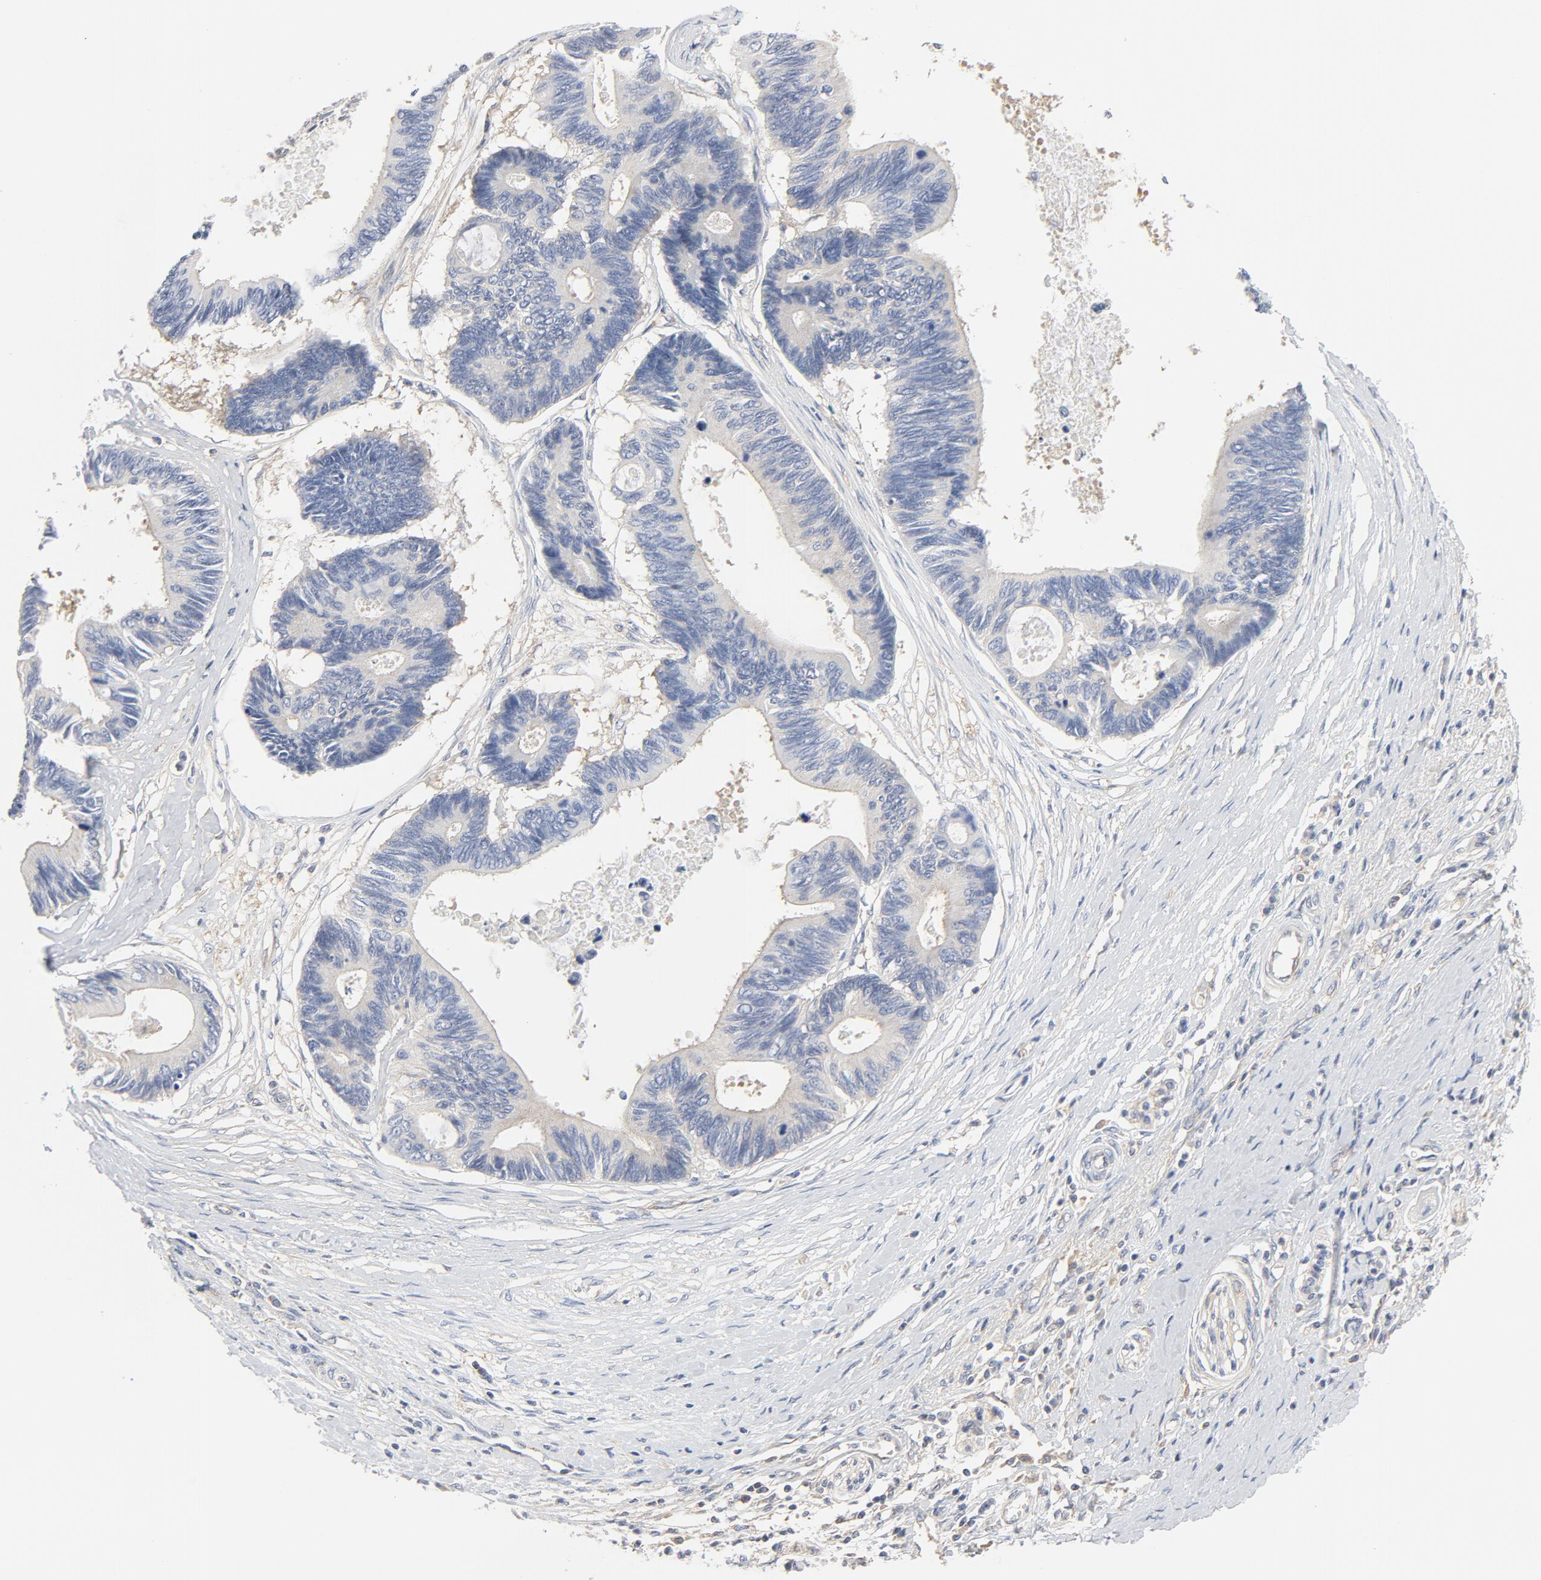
{"staining": {"intensity": "negative", "quantity": "none", "location": "none"}, "tissue": "pancreatic cancer", "cell_type": "Tumor cells", "image_type": "cancer", "snomed": [{"axis": "morphology", "description": "Adenocarcinoma, NOS"}, {"axis": "topography", "description": "Pancreas"}], "caption": "DAB (3,3'-diaminobenzidine) immunohistochemical staining of pancreatic cancer (adenocarcinoma) exhibits no significant staining in tumor cells.", "gene": "RABEP1", "patient": {"sex": "female", "age": 70}}